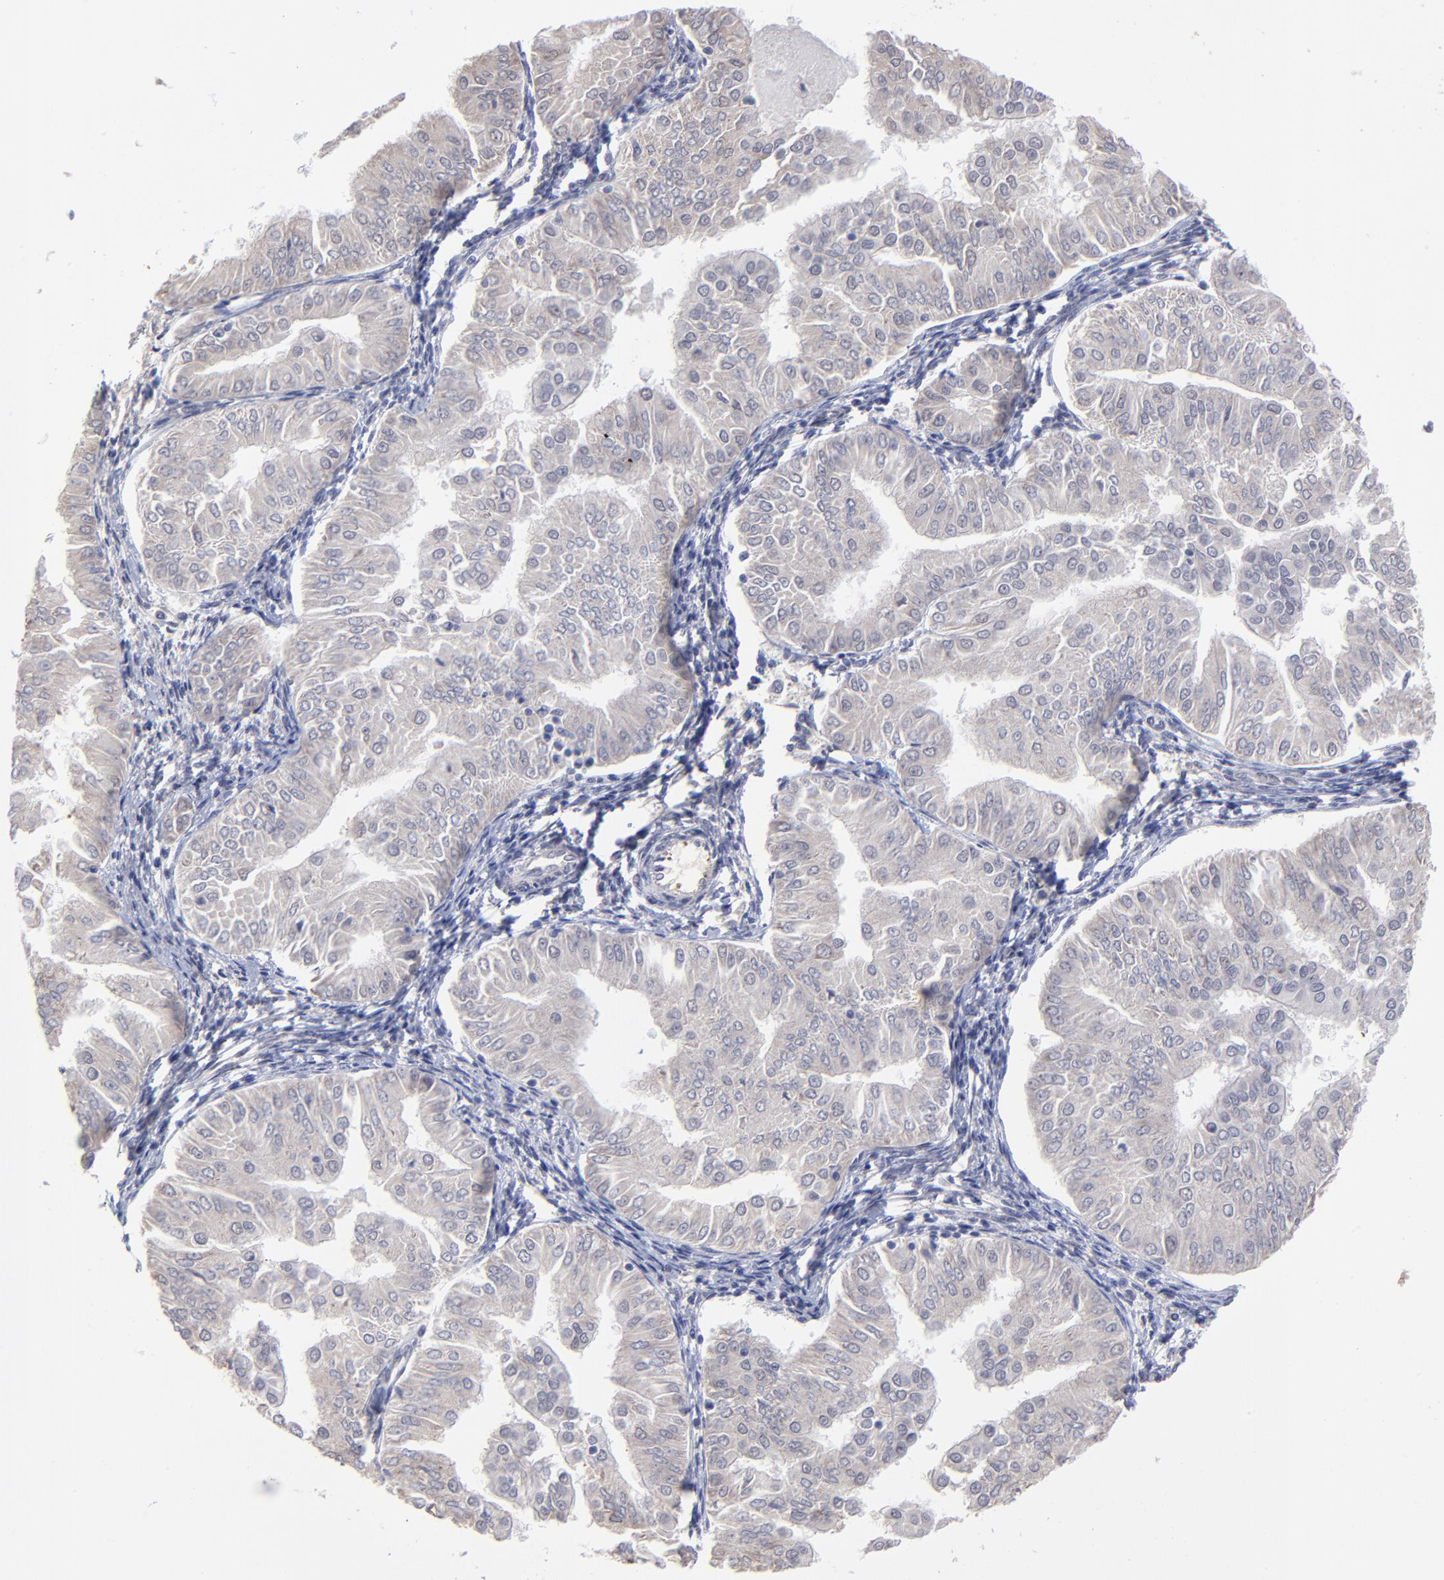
{"staining": {"intensity": "negative", "quantity": "none", "location": "none"}, "tissue": "endometrial cancer", "cell_type": "Tumor cells", "image_type": "cancer", "snomed": [{"axis": "morphology", "description": "Adenocarcinoma, NOS"}, {"axis": "topography", "description": "Endometrium"}], "caption": "Immunohistochemistry (IHC) of adenocarcinoma (endometrial) displays no expression in tumor cells. (IHC, brightfield microscopy, high magnification).", "gene": "CHL1", "patient": {"sex": "female", "age": 53}}